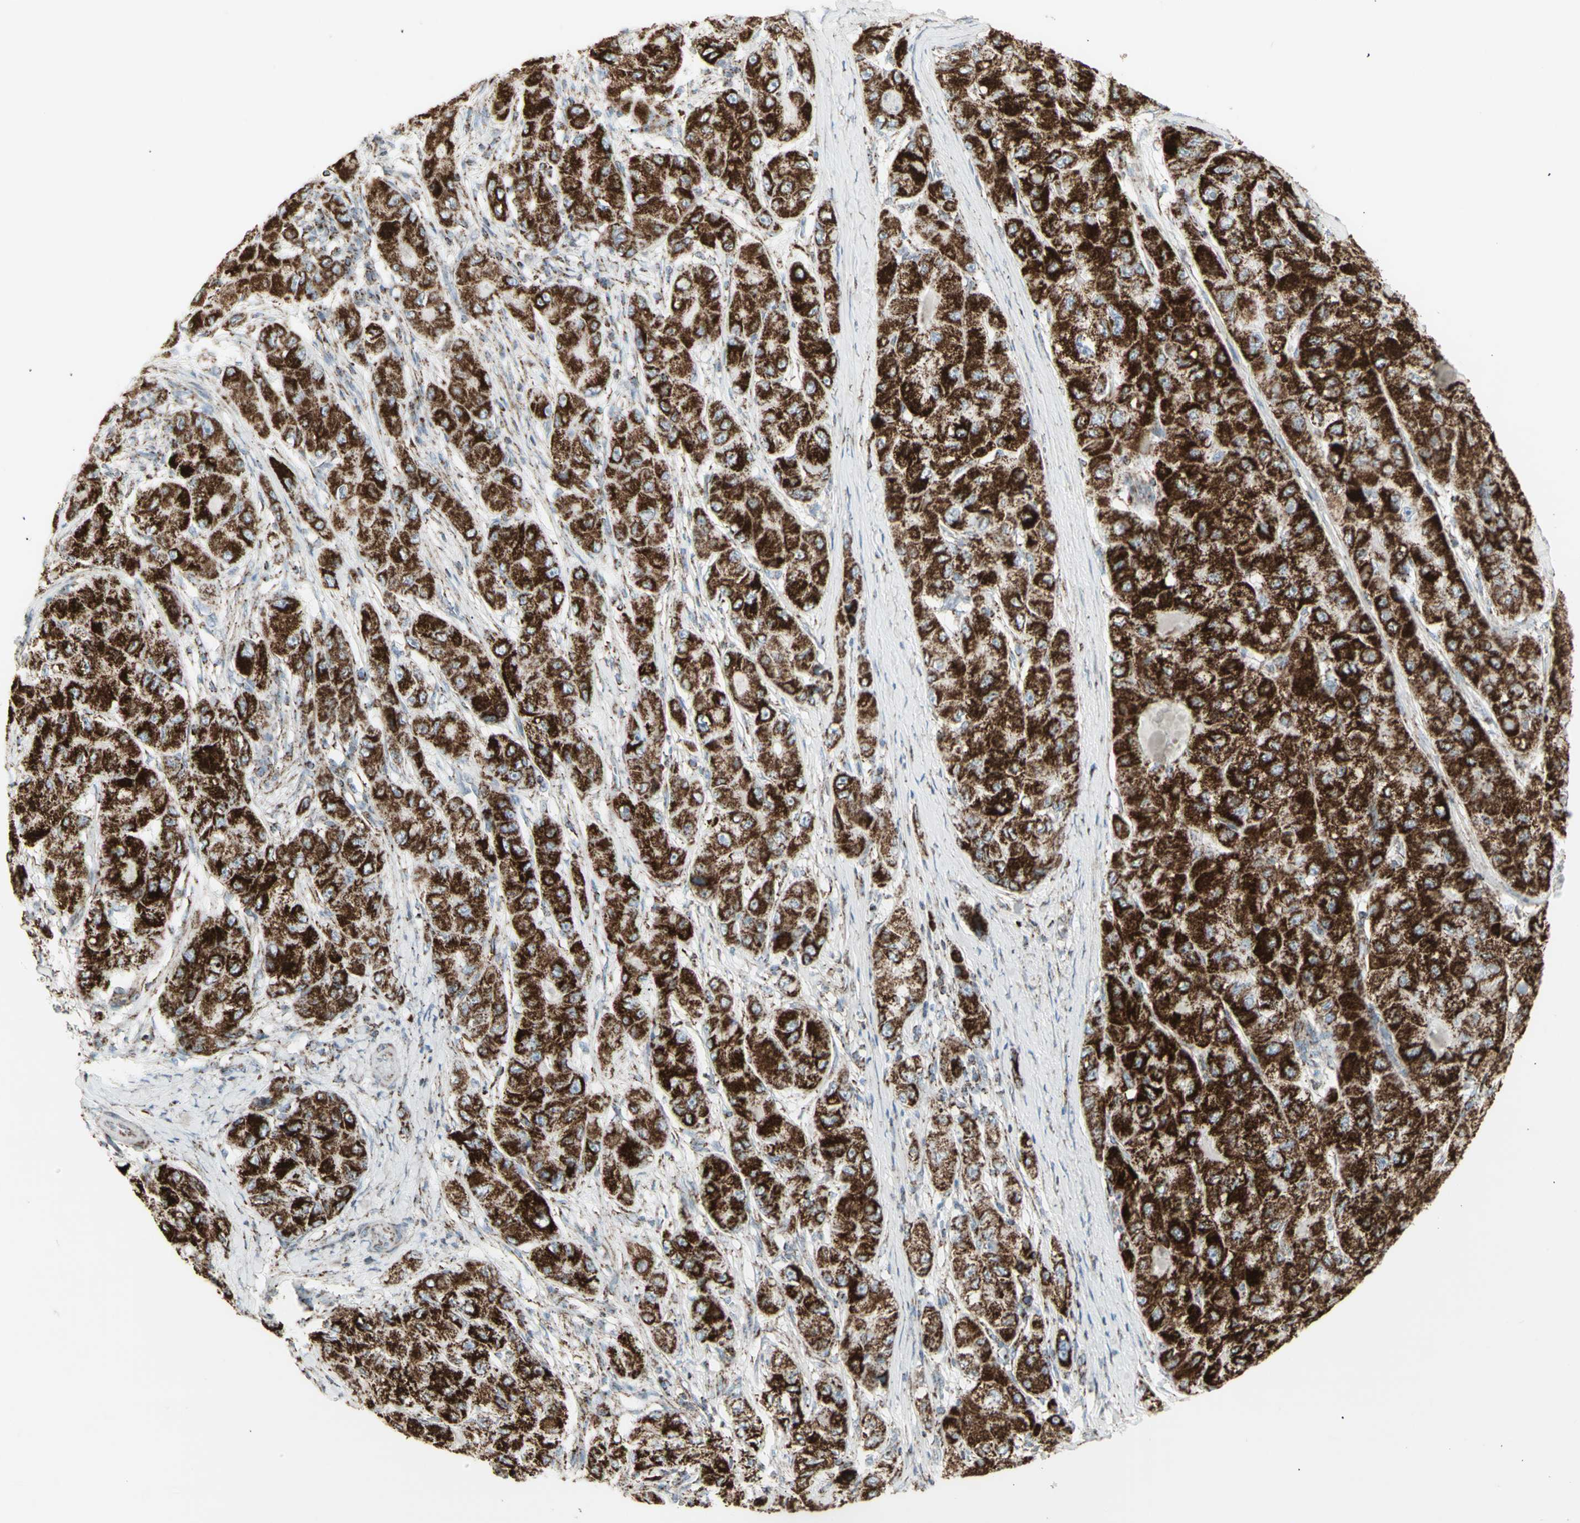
{"staining": {"intensity": "strong", "quantity": ">75%", "location": "cytoplasmic/membranous"}, "tissue": "liver cancer", "cell_type": "Tumor cells", "image_type": "cancer", "snomed": [{"axis": "morphology", "description": "Carcinoma, Hepatocellular, NOS"}, {"axis": "topography", "description": "Liver"}], "caption": "Protein staining by IHC reveals strong cytoplasmic/membranous positivity in about >75% of tumor cells in hepatocellular carcinoma (liver). (Brightfield microscopy of DAB IHC at high magnification).", "gene": "PLGRKT", "patient": {"sex": "male", "age": 80}}